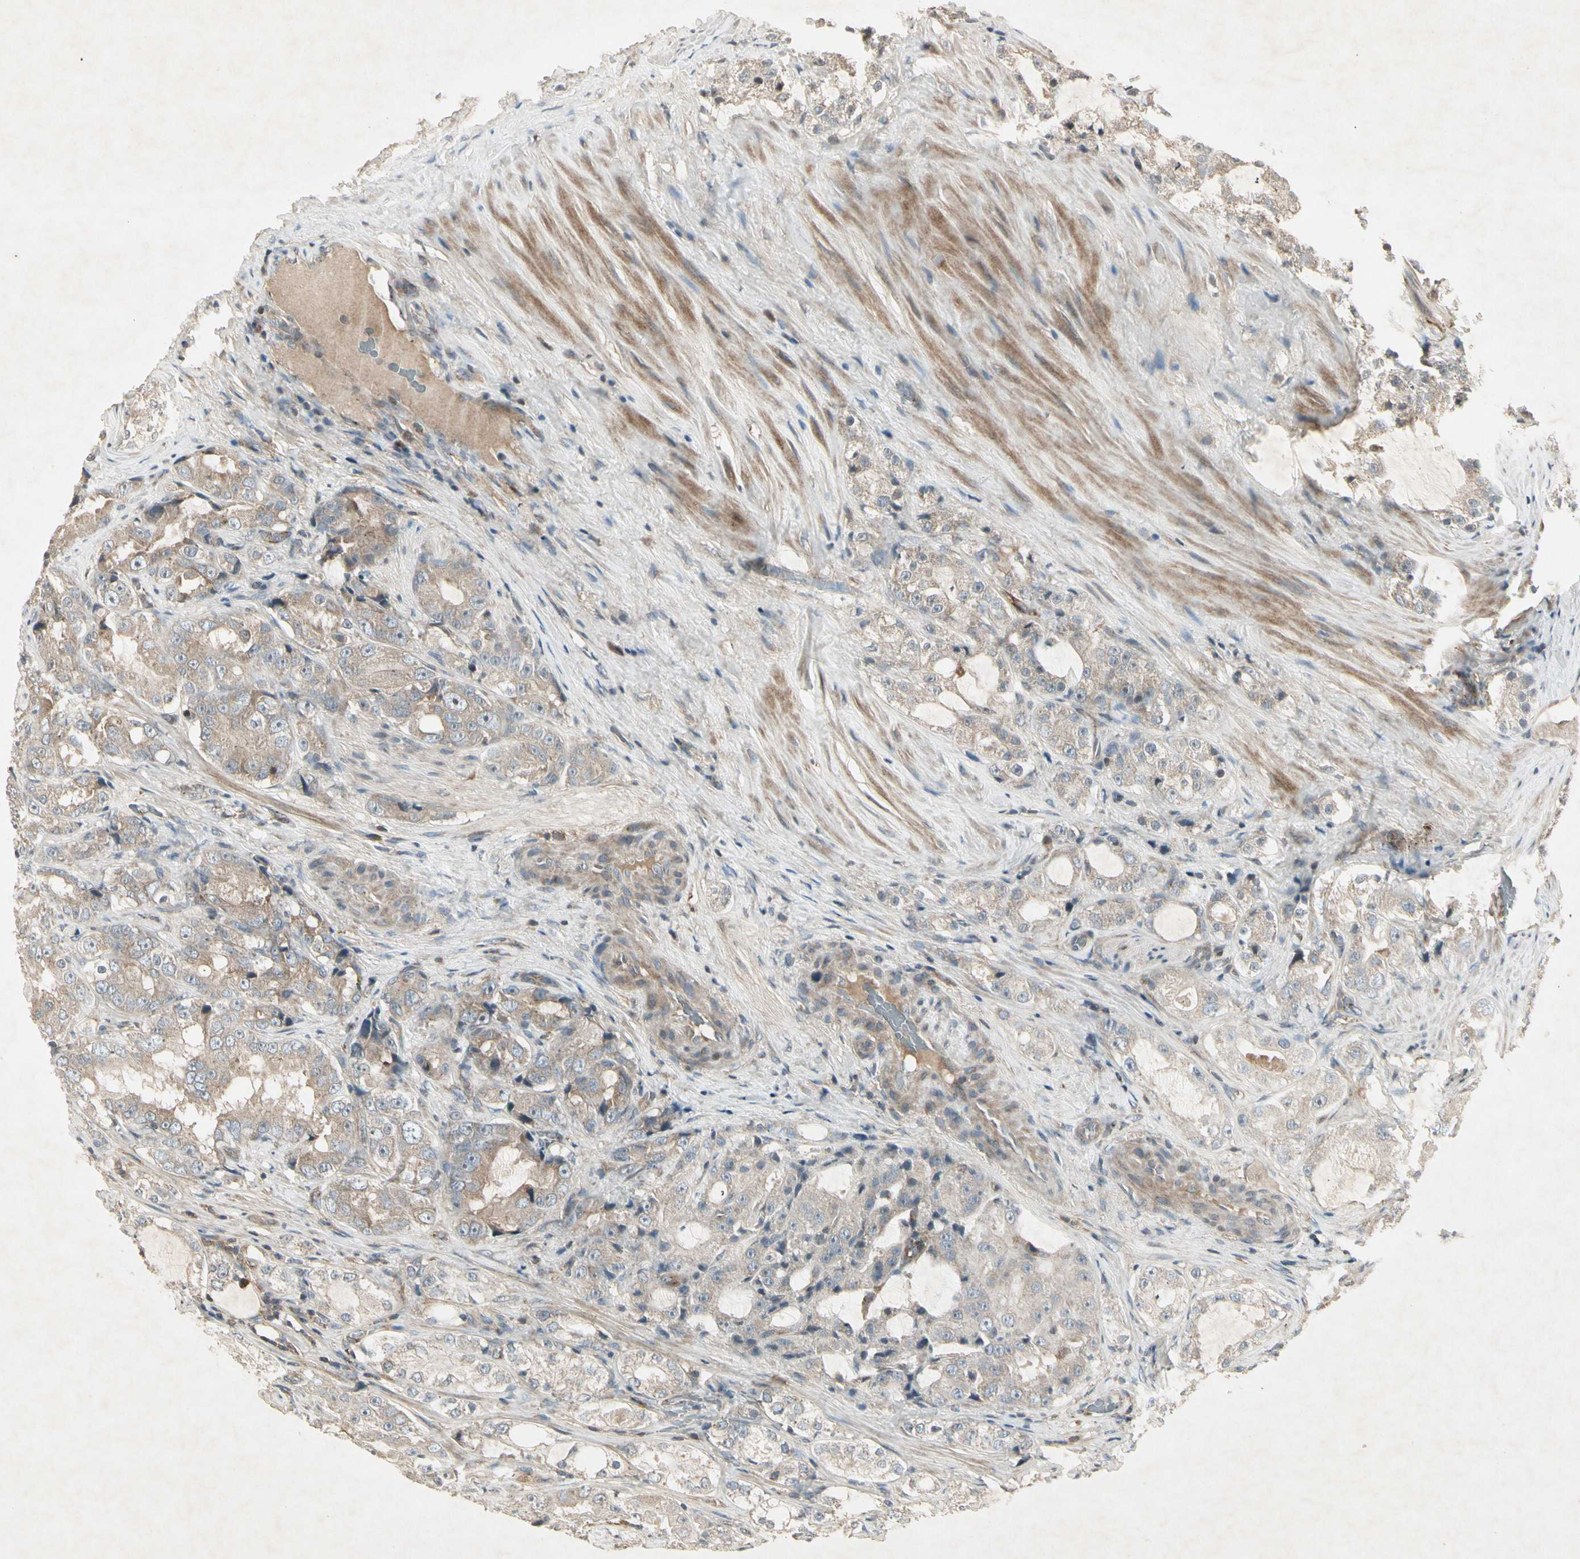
{"staining": {"intensity": "weak", "quantity": ">75%", "location": "cytoplasmic/membranous"}, "tissue": "prostate cancer", "cell_type": "Tumor cells", "image_type": "cancer", "snomed": [{"axis": "morphology", "description": "Adenocarcinoma, High grade"}, {"axis": "topography", "description": "Prostate"}], "caption": "Immunohistochemical staining of adenocarcinoma (high-grade) (prostate) displays weak cytoplasmic/membranous protein positivity in approximately >75% of tumor cells.", "gene": "TEK", "patient": {"sex": "male", "age": 73}}